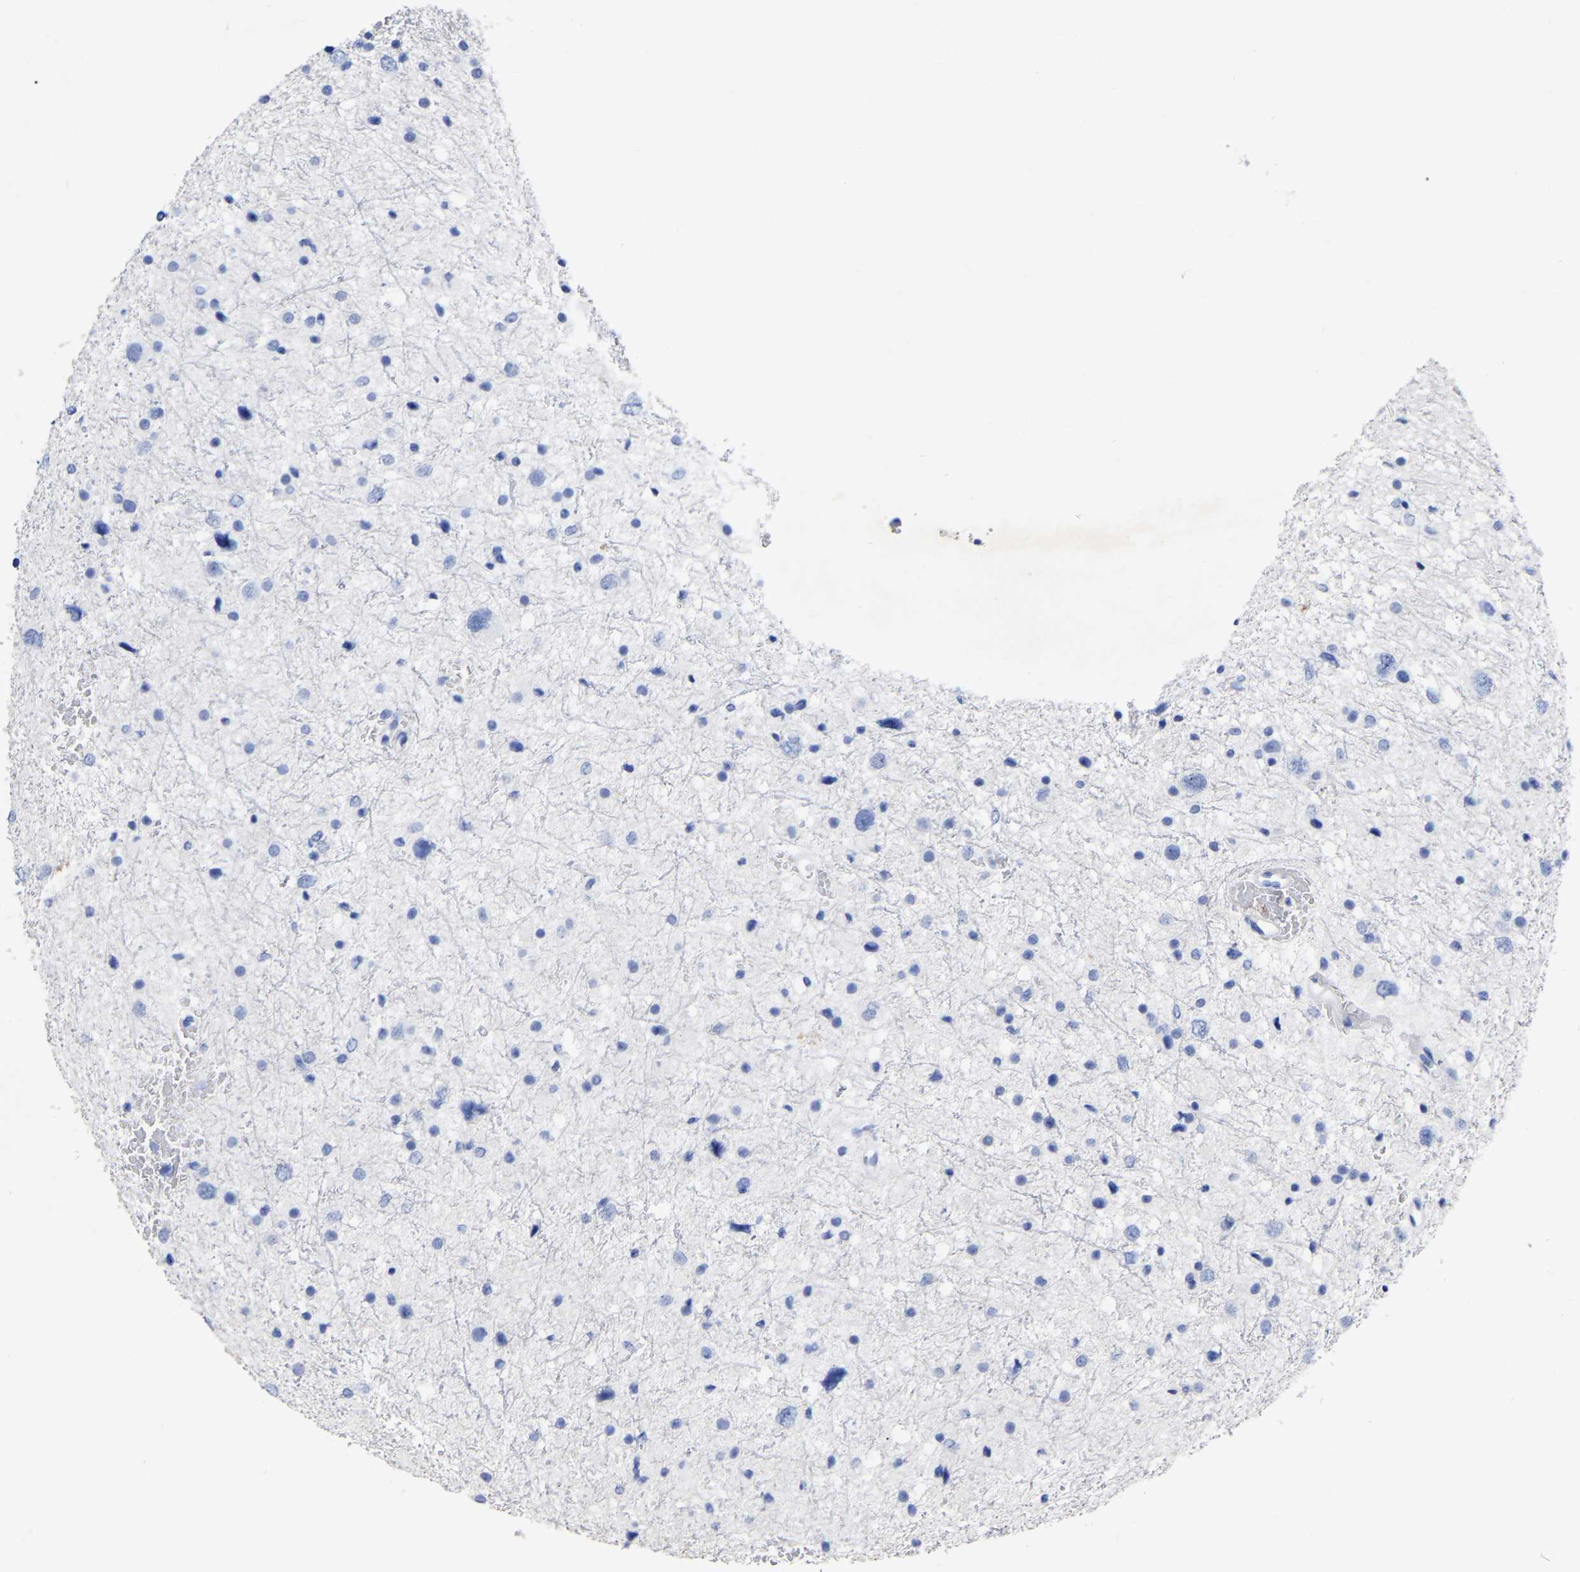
{"staining": {"intensity": "negative", "quantity": "none", "location": "none"}, "tissue": "glioma", "cell_type": "Tumor cells", "image_type": "cancer", "snomed": [{"axis": "morphology", "description": "Glioma, malignant, Low grade"}, {"axis": "topography", "description": "Brain"}], "caption": "The photomicrograph exhibits no staining of tumor cells in glioma.", "gene": "ANXA13", "patient": {"sex": "female", "age": 37}}